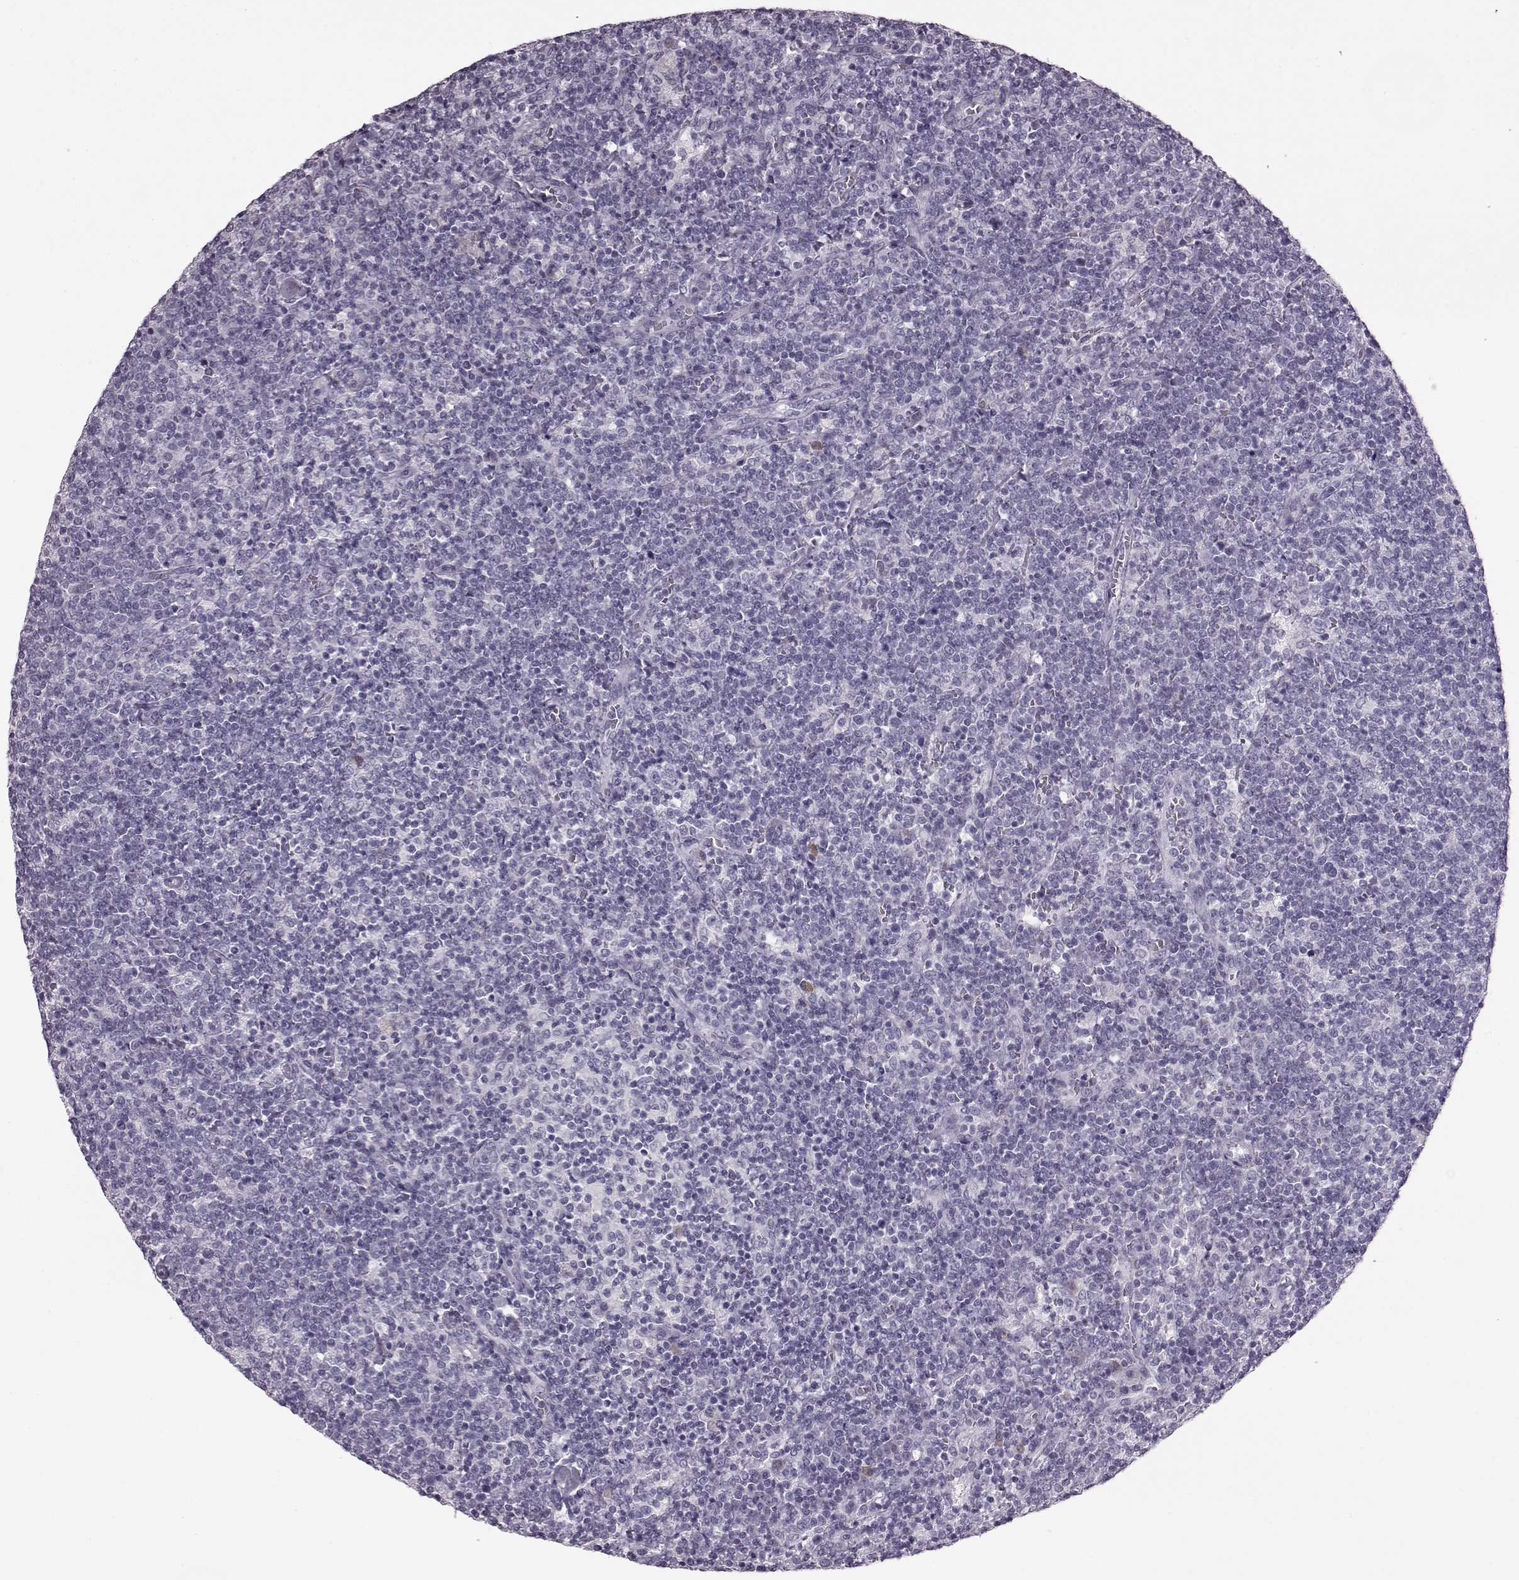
{"staining": {"intensity": "negative", "quantity": "none", "location": "none"}, "tissue": "lymphoma", "cell_type": "Tumor cells", "image_type": "cancer", "snomed": [{"axis": "morphology", "description": "Malignant lymphoma, non-Hodgkin's type, High grade"}, {"axis": "topography", "description": "Lymph node"}], "caption": "A high-resolution photomicrograph shows immunohistochemistry (IHC) staining of malignant lymphoma, non-Hodgkin's type (high-grade), which reveals no significant expression in tumor cells.", "gene": "JSRP1", "patient": {"sex": "male", "age": 61}}